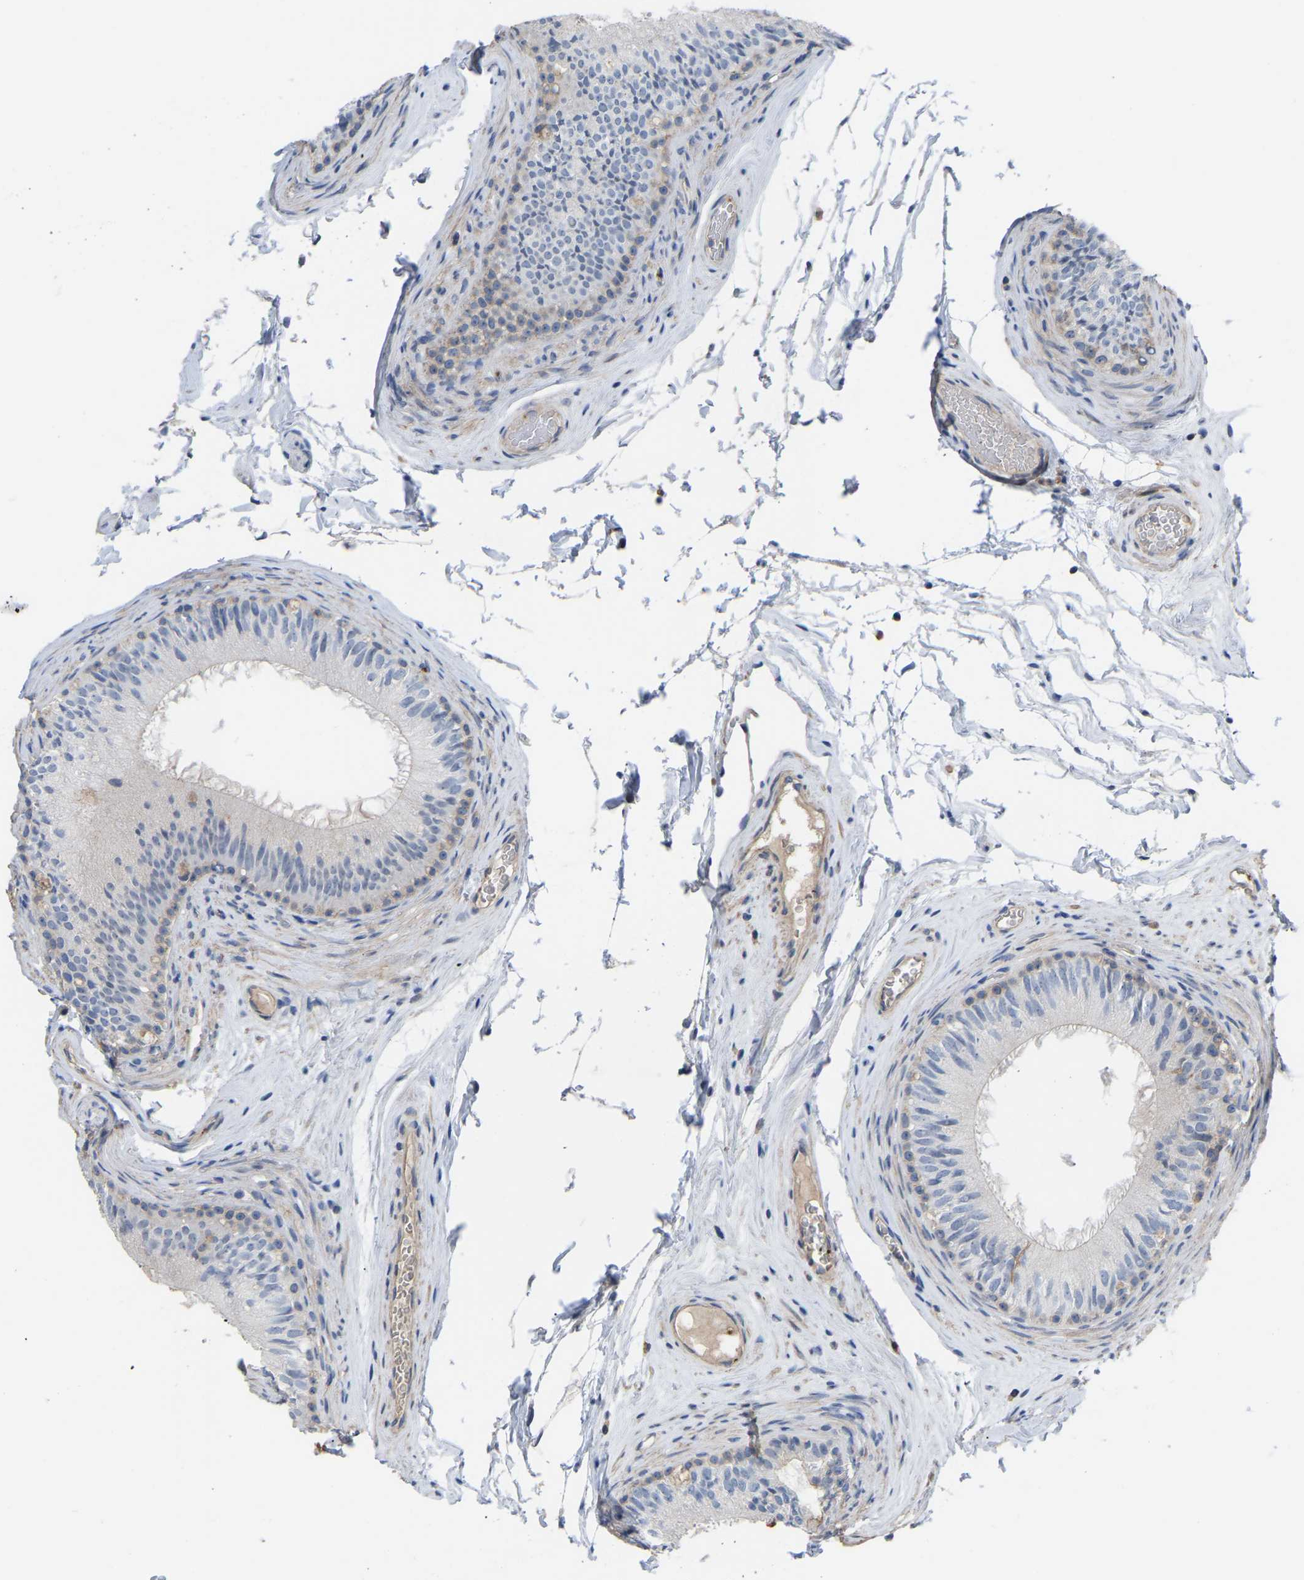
{"staining": {"intensity": "moderate", "quantity": "<25%", "location": "cytoplasmic/membranous"}, "tissue": "epididymis", "cell_type": "Glandular cells", "image_type": "normal", "snomed": [{"axis": "morphology", "description": "Normal tissue, NOS"}, {"axis": "topography", "description": "Testis"}, {"axis": "topography", "description": "Epididymis"}], "caption": "Brown immunohistochemical staining in unremarkable epididymis reveals moderate cytoplasmic/membranous expression in about <25% of glandular cells.", "gene": "ZNF449", "patient": {"sex": "male", "age": 36}}